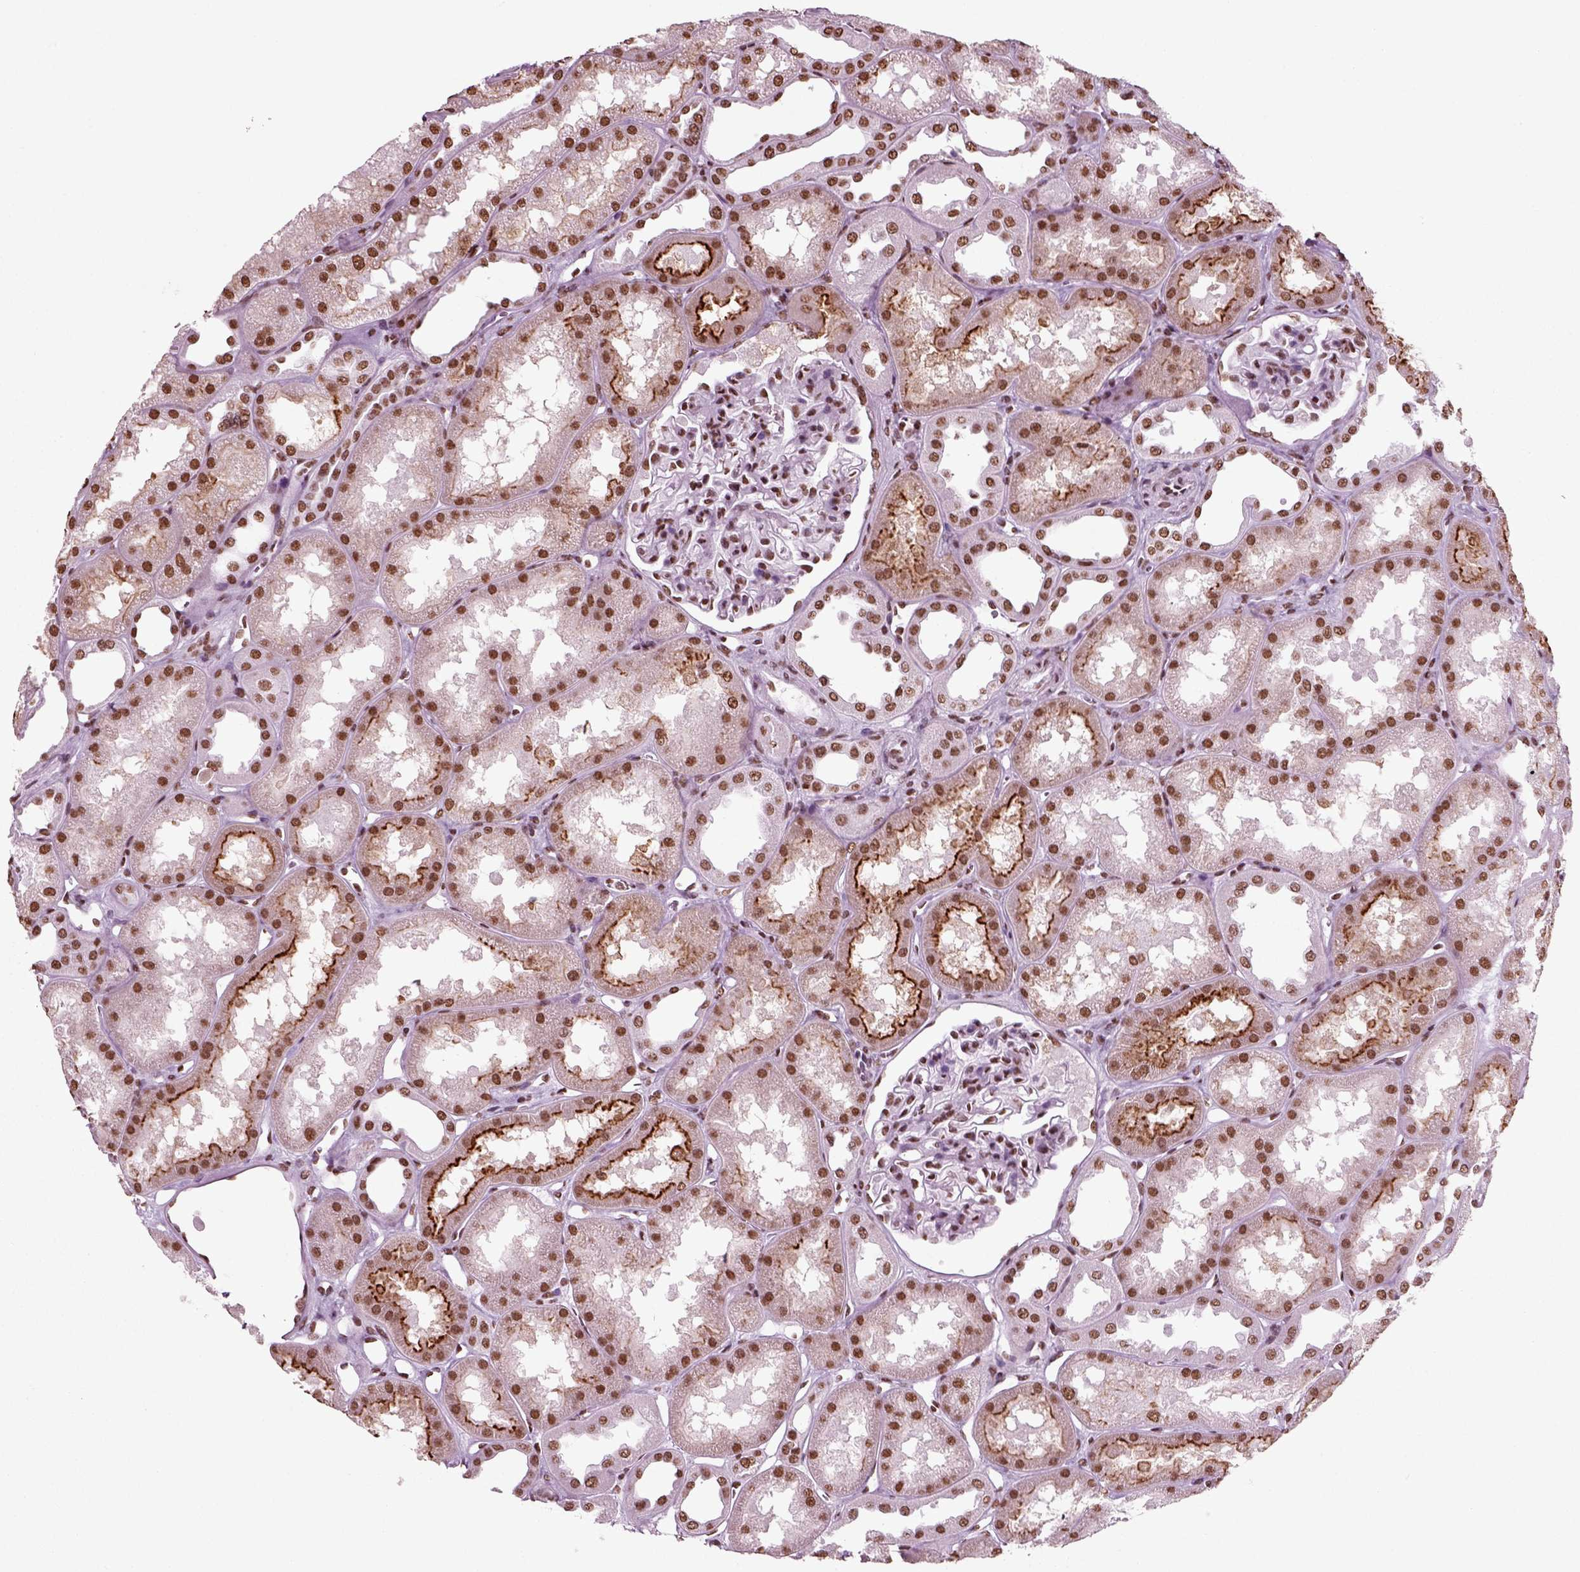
{"staining": {"intensity": "moderate", "quantity": "25%-75%", "location": "nuclear"}, "tissue": "kidney", "cell_type": "Cells in glomeruli", "image_type": "normal", "snomed": [{"axis": "morphology", "description": "Normal tissue, NOS"}, {"axis": "topography", "description": "Kidney"}], "caption": "A photomicrograph showing moderate nuclear staining in about 25%-75% of cells in glomeruli in normal kidney, as visualized by brown immunohistochemical staining.", "gene": "POLR1H", "patient": {"sex": "male", "age": 61}}